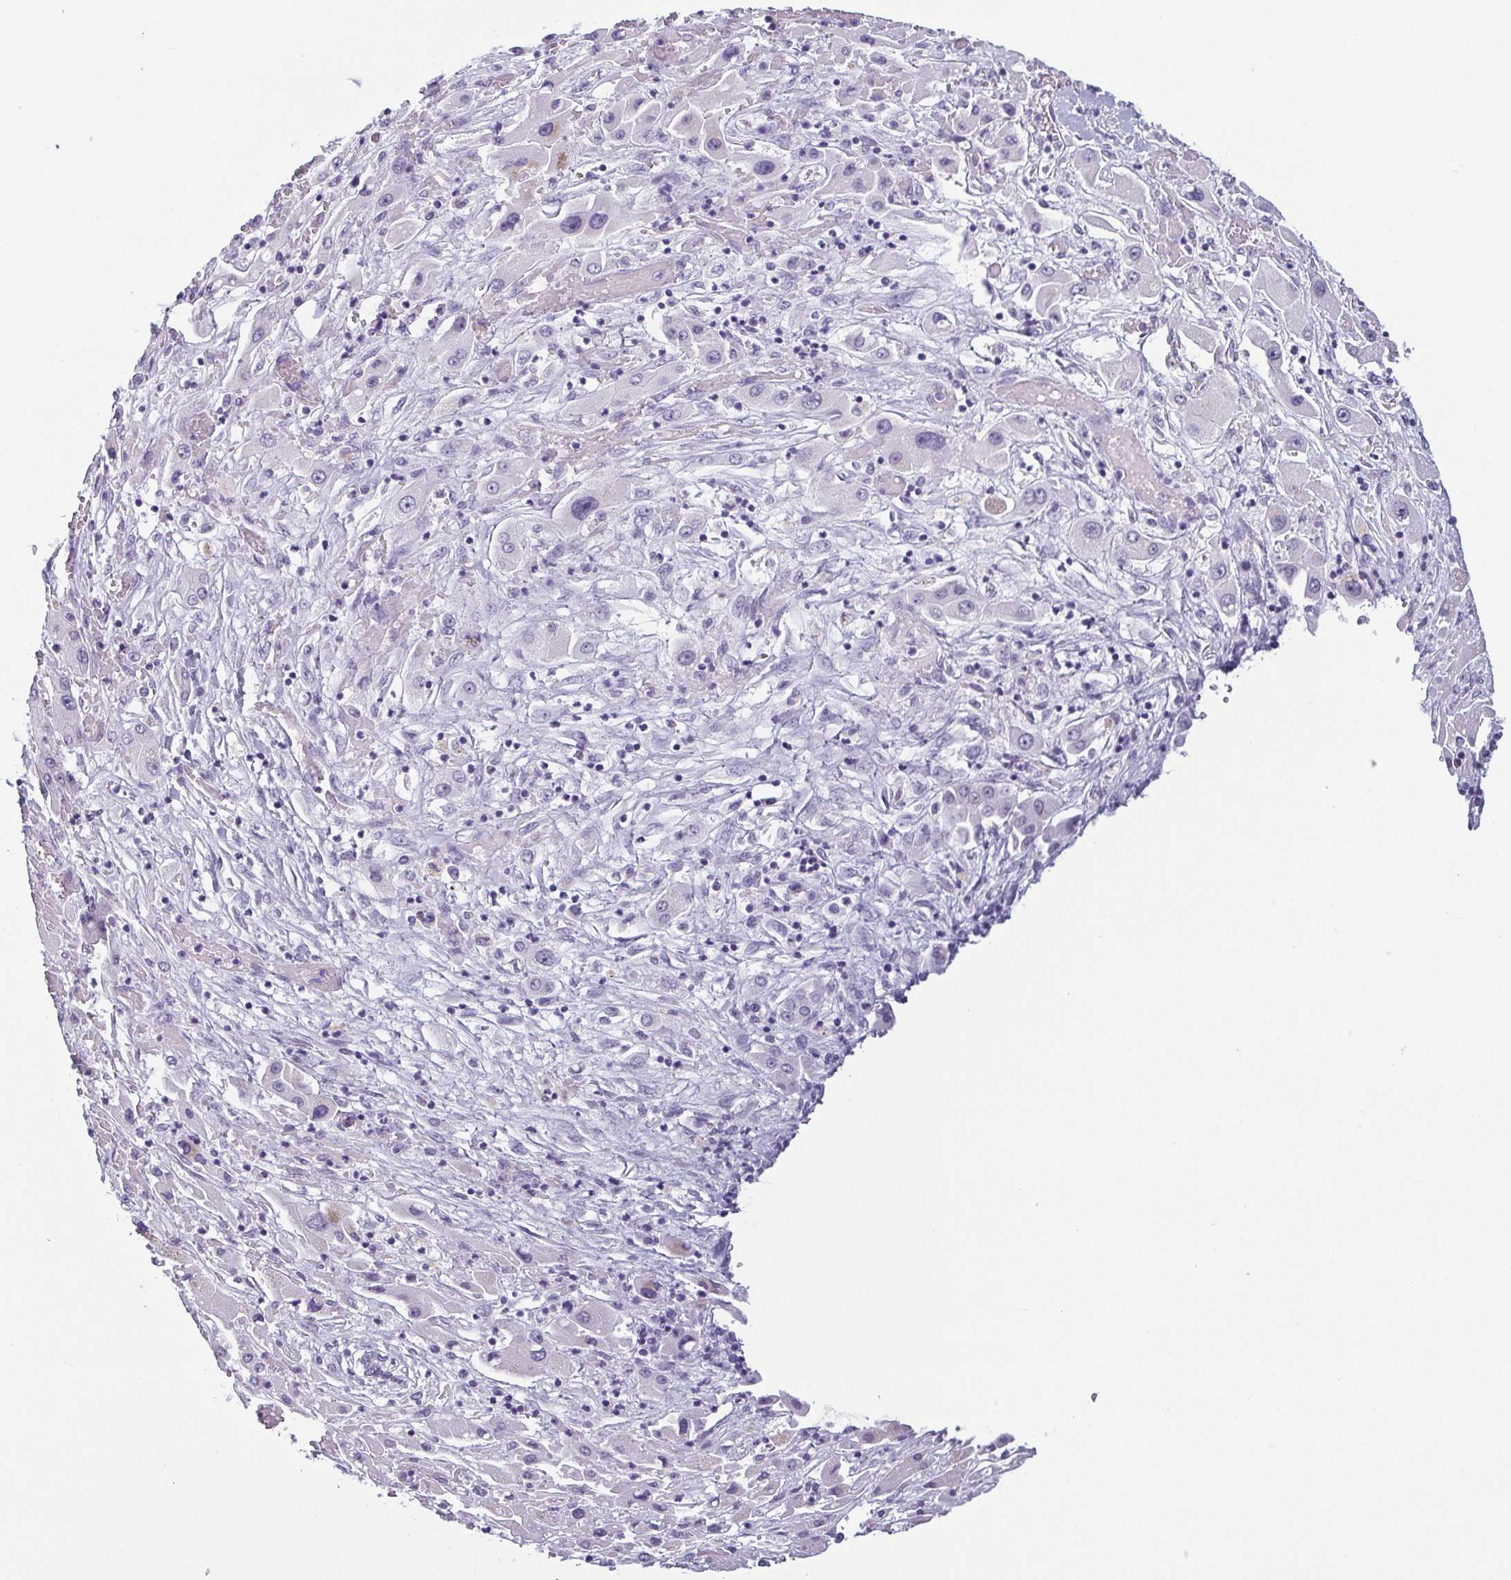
{"staining": {"intensity": "negative", "quantity": "none", "location": "none"}, "tissue": "liver cancer", "cell_type": "Tumor cells", "image_type": "cancer", "snomed": [{"axis": "morphology", "description": "Carcinoma, Hepatocellular, NOS"}, {"axis": "topography", "description": "Liver"}], "caption": "Tumor cells are negative for brown protein staining in liver hepatocellular carcinoma. (Brightfield microscopy of DAB immunohistochemistry (IHC) at high magnification).", "gene": "KRT78", "patient": {"sex": "female", "age": 73}}